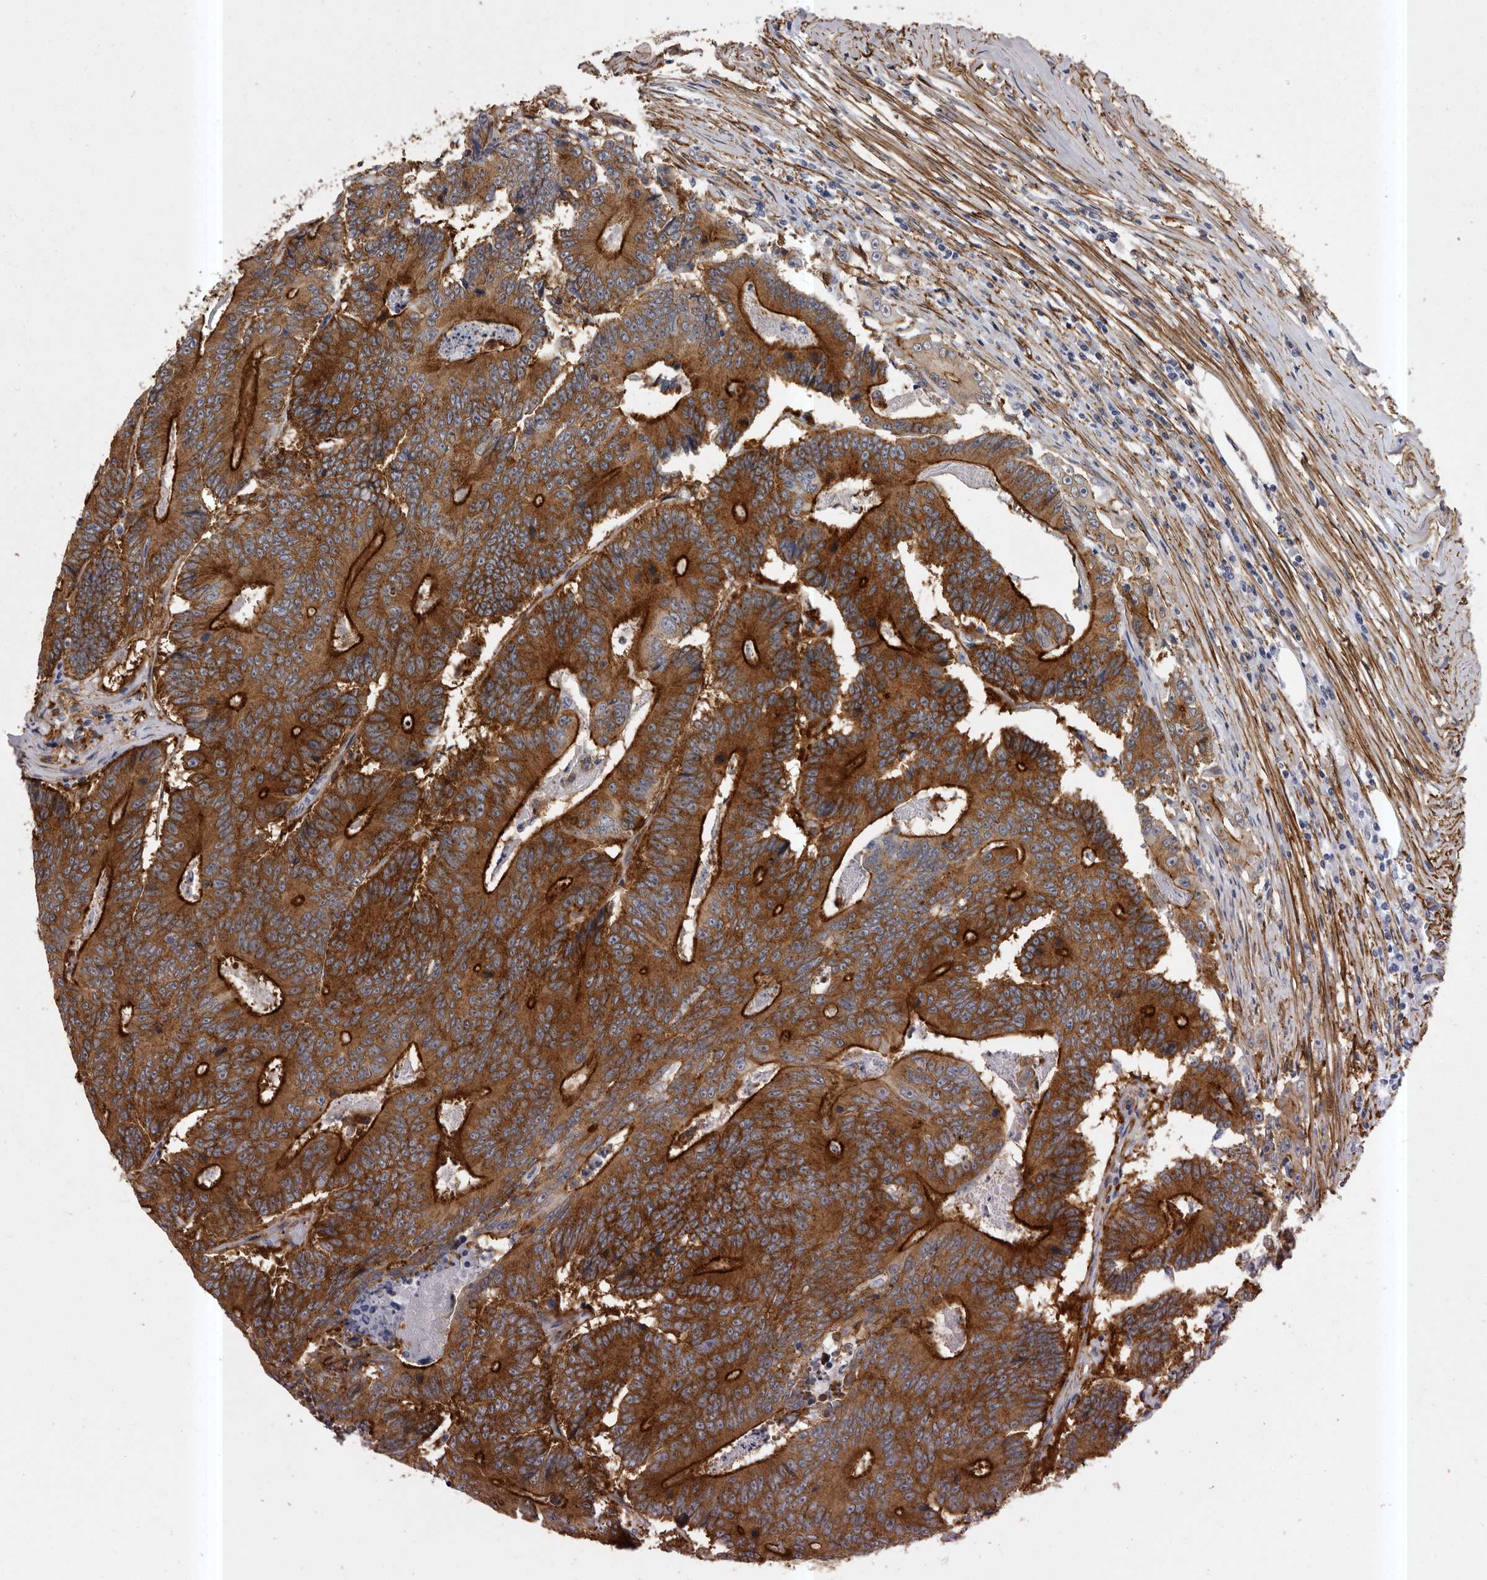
{"staining": {"intensity": "strong", "quantity": ">75%", "location": "cytoplasmic/membranous"}, "tissue": "colorectal cancer", "cell_type": "Tumor cells", "image_type": "cancer", "snomed": [{"axis": "morphology", "description": "Adenocarcinoma, NOS"}, {"axis": "topography", "description": "Colon"}], "caption": "IHC (DAB) staining of human colorectal cancer (adenocarcinoma) exhibits strong cytoplasmic/membranous protein staining in about >75% of tumor cells. (brown staining indicates protein expression, while blue staining denotes nuclei).", "gene": "ENAH", "patient": {"sex": "male", "age": 83}}